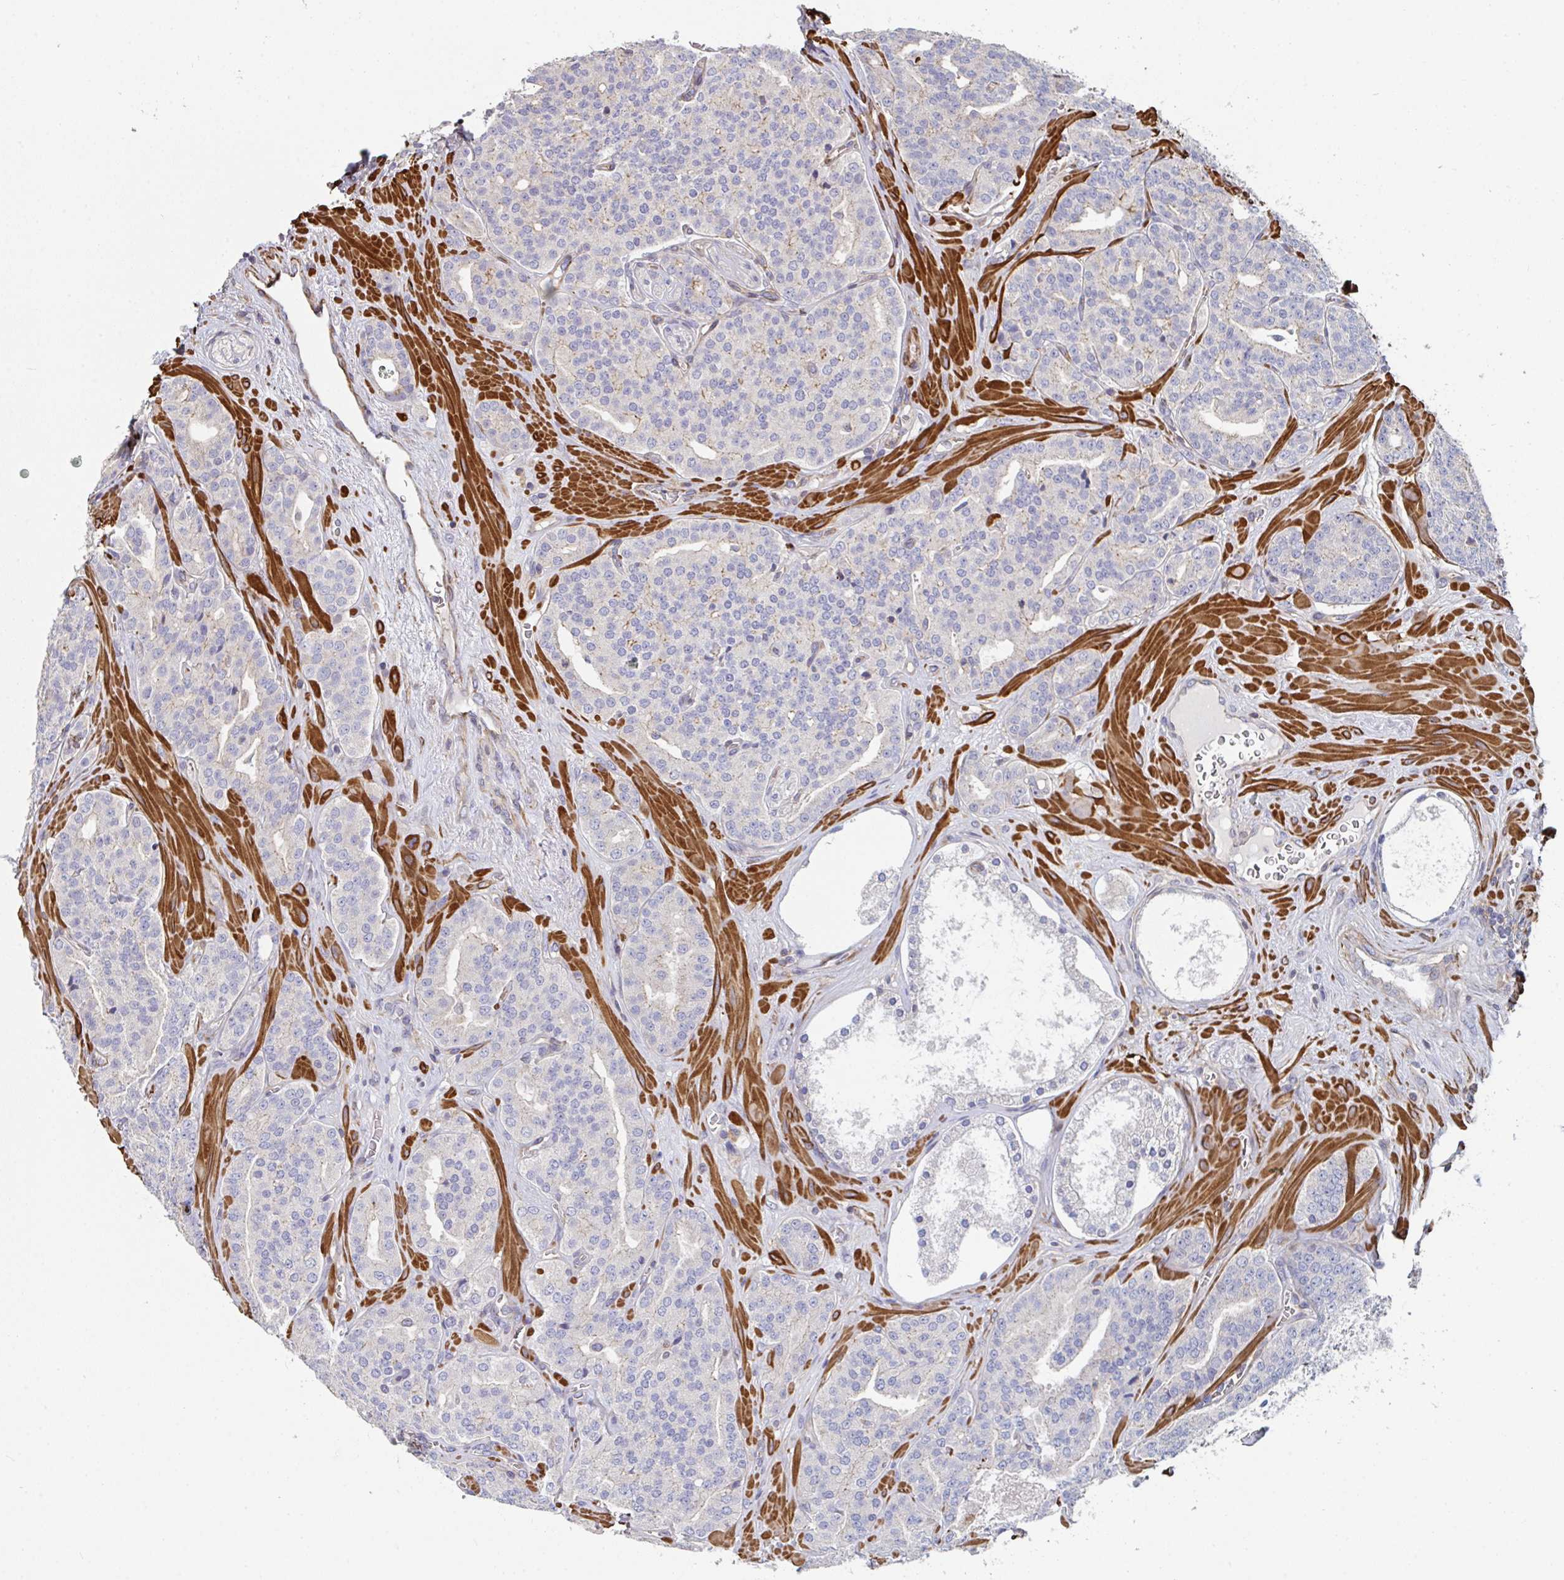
{"staining": {"intensity": "negative", "quantity": "none", "location": "none"}, "tissue": "prostate cancer", "cell_type": "Tumor cells", "image_type": "cancer", "snomed": [{"axis": "morphology", "description": "Adenocarcinoma, High grade"}, {"axis": "topography", "description": "Prostate"}], "caption": "This is a image of IHC staining of adenocarcinoma (high-grade) (prostate), which shows no expression in tumor cells.", "gene": "FZD2", "patient": {"sex": "male", "age": 66}}